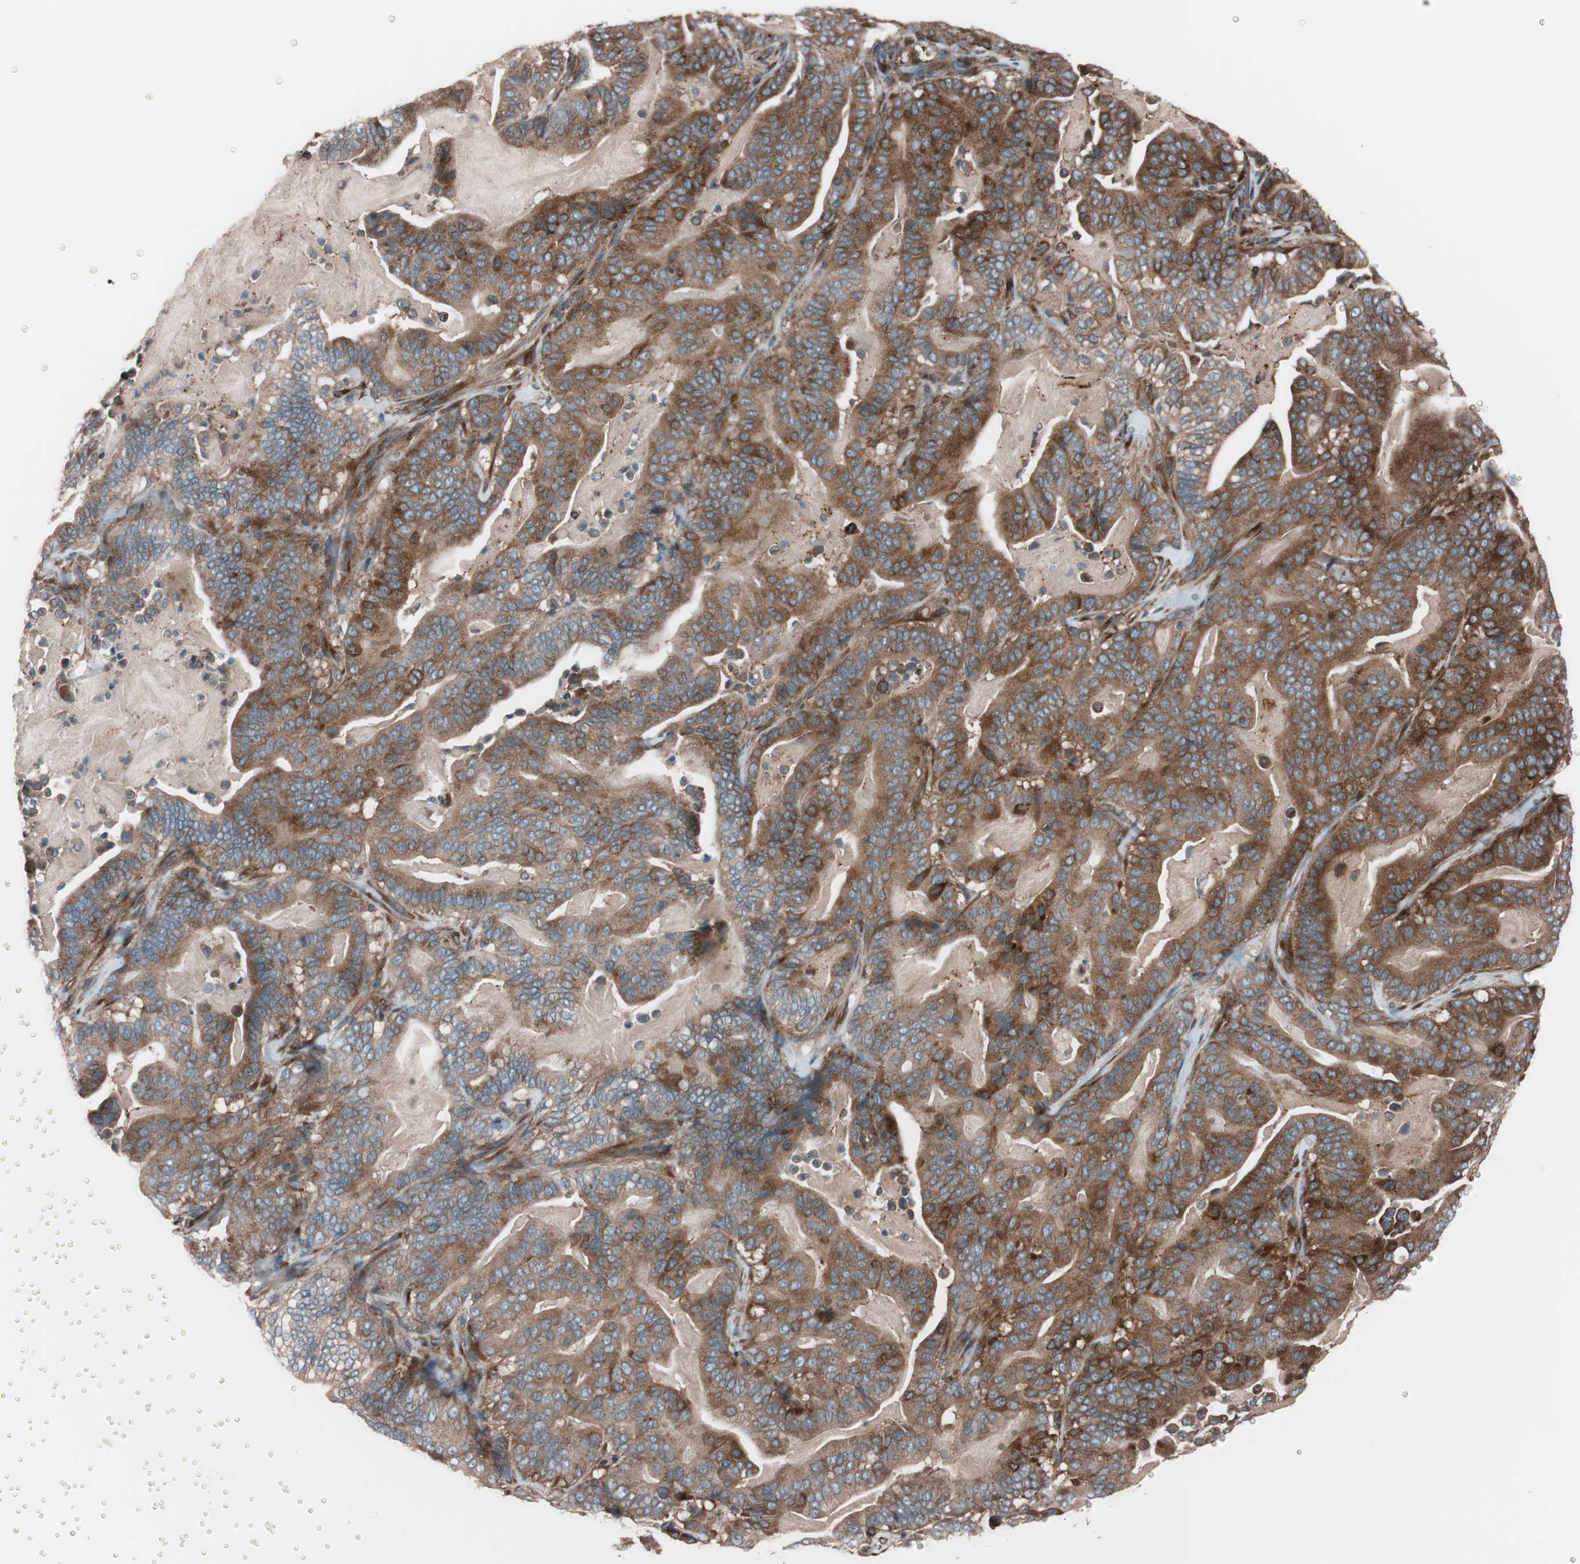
{"staining": {"intensity": "strong", "quantity": ">75%", "location": "cytoplasmic/membranous"}, "tissue": "pancreatic cancer", "cell_type": "Tumor cells", "image_type": "cancer", "snomed": [{"axis": "morphology", "description": "Adenocarcinoma, NOS"}, {"axis": "topography", "description": "Pancreas"}], "caption": "About >75% of tumor cells in human pancreatic cancer (adenocarcinoma) exhibit strong cytoplasmic/membranous protein expression as visualized by brown immunohistochemical staining.", "gene": "SEC31A", "patient": {"sex": "male", "age": 63}}